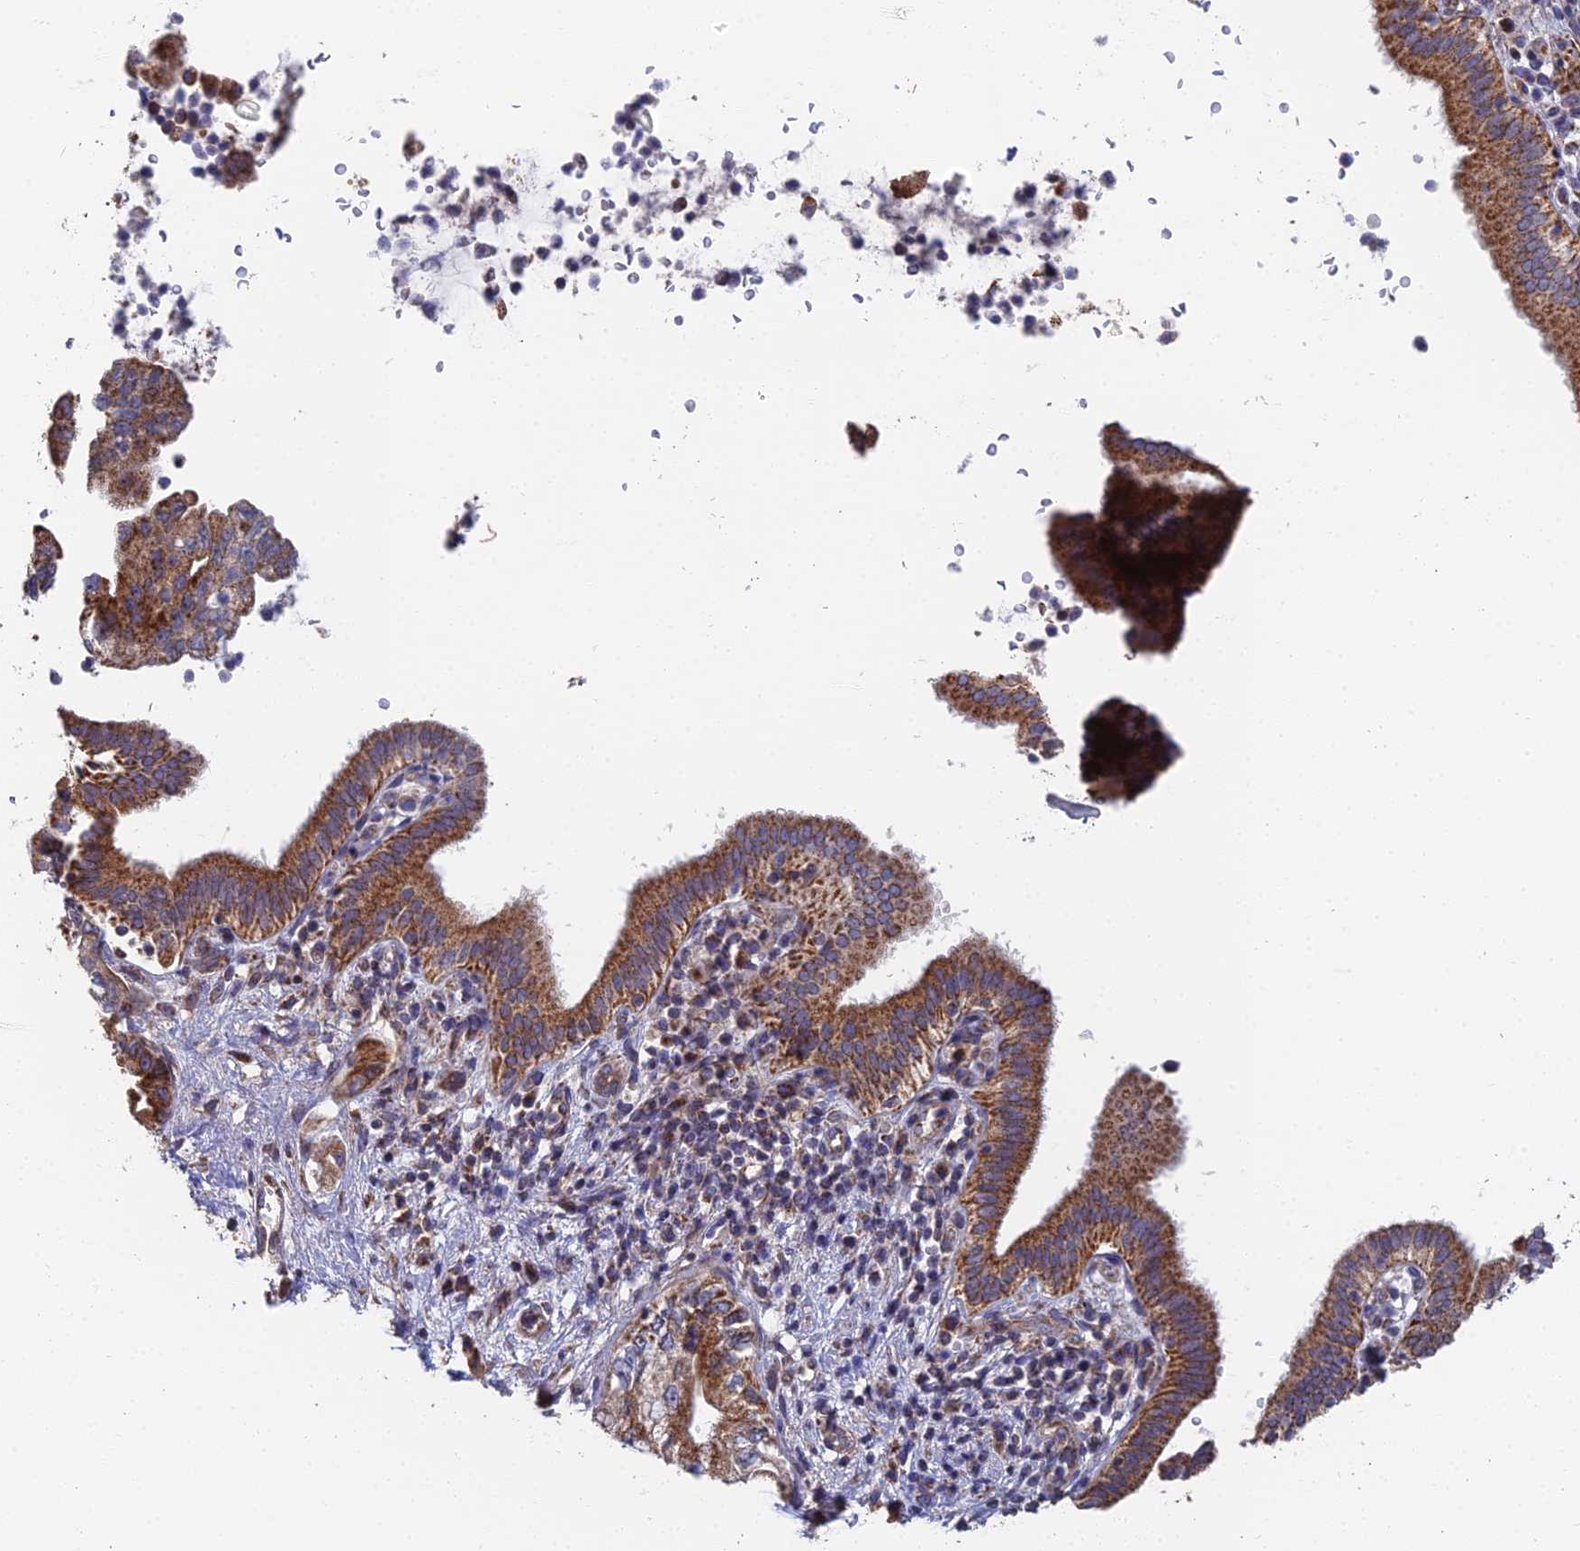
{"staining": {"intensity": "strong", "quantity": ">75%", "location": "cytoplasmic/membranous"}, "tissue": "pancreatic cancer", "cell_type": "Tumor cells", "image_type": "cancer", "snomed": [{"axis": "morphology", "description": "Adenocarcinoma, NOS"}, {"axis": "topography", "description": "Pancreas"}], "caption": "This image reveals pancreatic adenocarcinoma stained with immunohistochemistry to label a protein in brown. The cytoplasmic/membranous of tumor cells show strong positivity for the protein. Nuclei are counter-stained blue.", "gene": "ECSIT", "patient": {"sex": "female", "age": 73}}